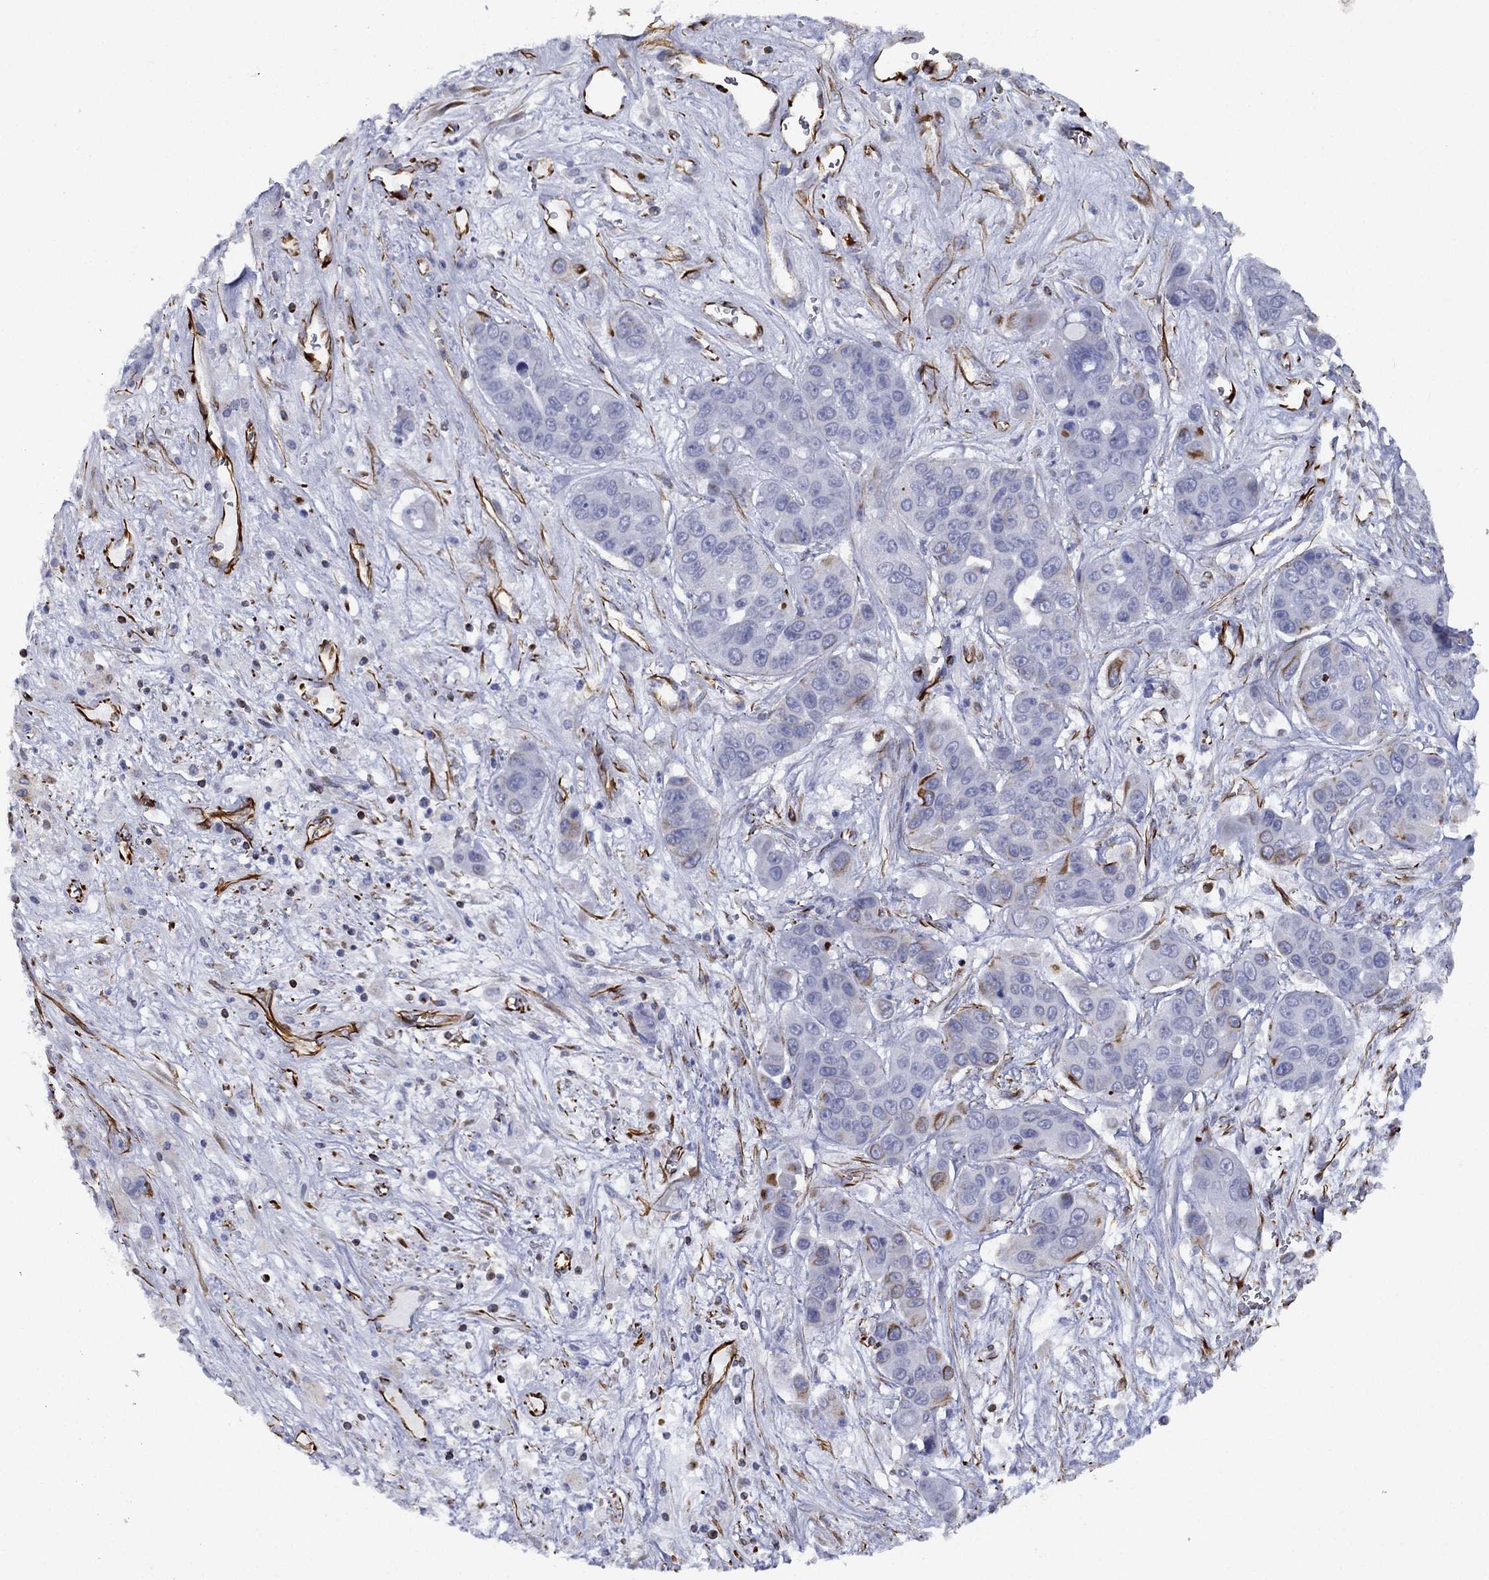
{"staining": {"intensity": "negative", "quantity": "none", "location": "none"}, "tissue": "liver cancer", "cell_type": "Tumor cells", "image_type": "cancer", "snomed": [{"axis": "morphology", "description": "Cholangiocarcinoma"}, {"axis": "topography", "description": "Liver"}], "caption": "This is a histopathology image of immunohistochemistry (IHC) staining of cholangiocarcinoma (liver), which shows no staining in tumor cells.", "gene": "MAS1", "patient": {"sex": "female", "age": 52}}